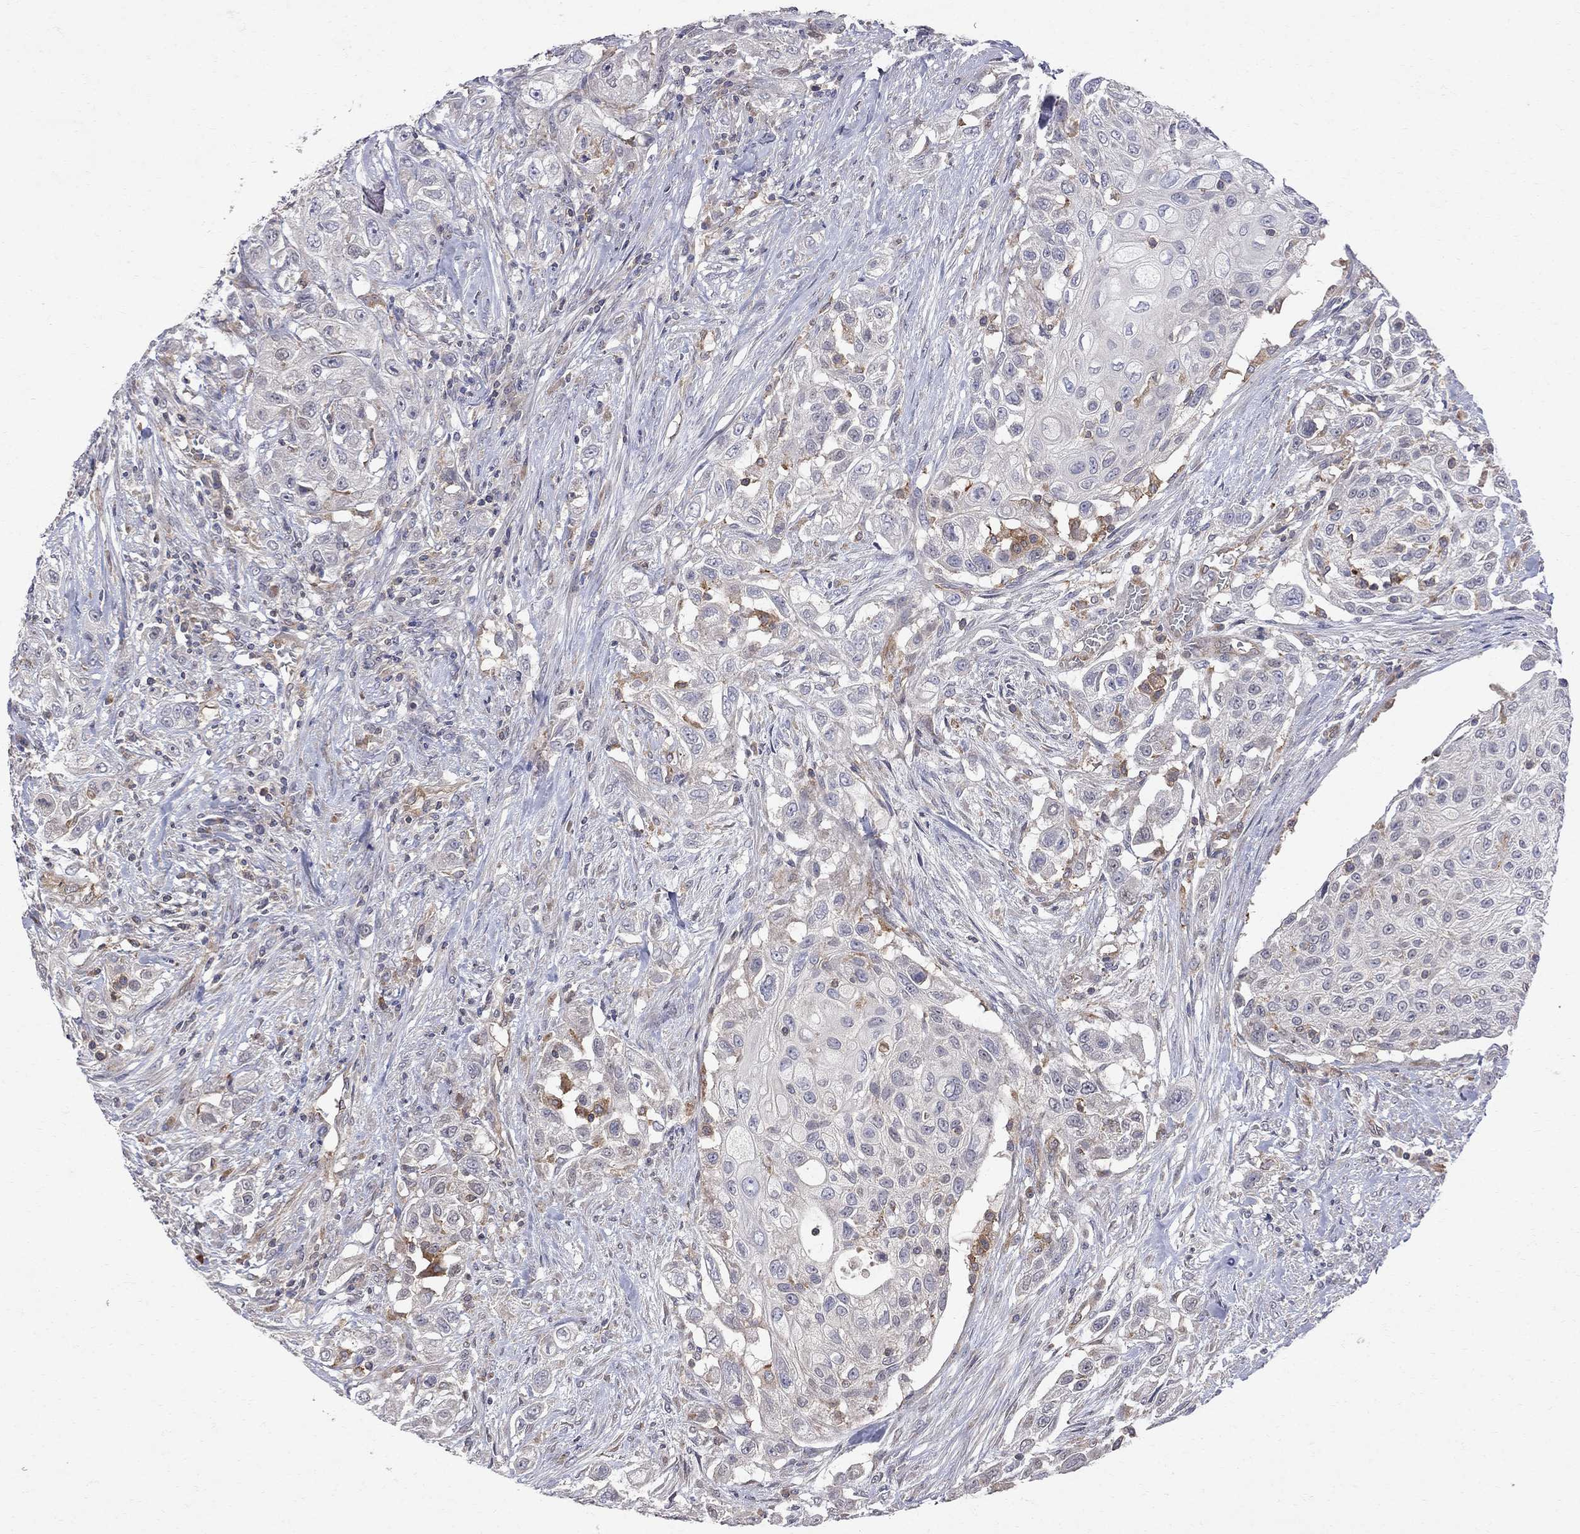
{"staining": {"intensity": "negative", "quantity": "none", "location": "none"}, "tissue": "urothelial cancer", "cell_type": "Tumor cells", "image_type": "cancer", "snomed": [{"axis": "morphology", "description": "Urothelial carcinoma, High grade"}, {"axis": "topography", "description": "Urinary bladder"}], "caption": "The image shows no significant positivity in tumor cells of urothelial cancer.", "gene": "ABI3", "patient": {"sex": "female", "age": 56}}